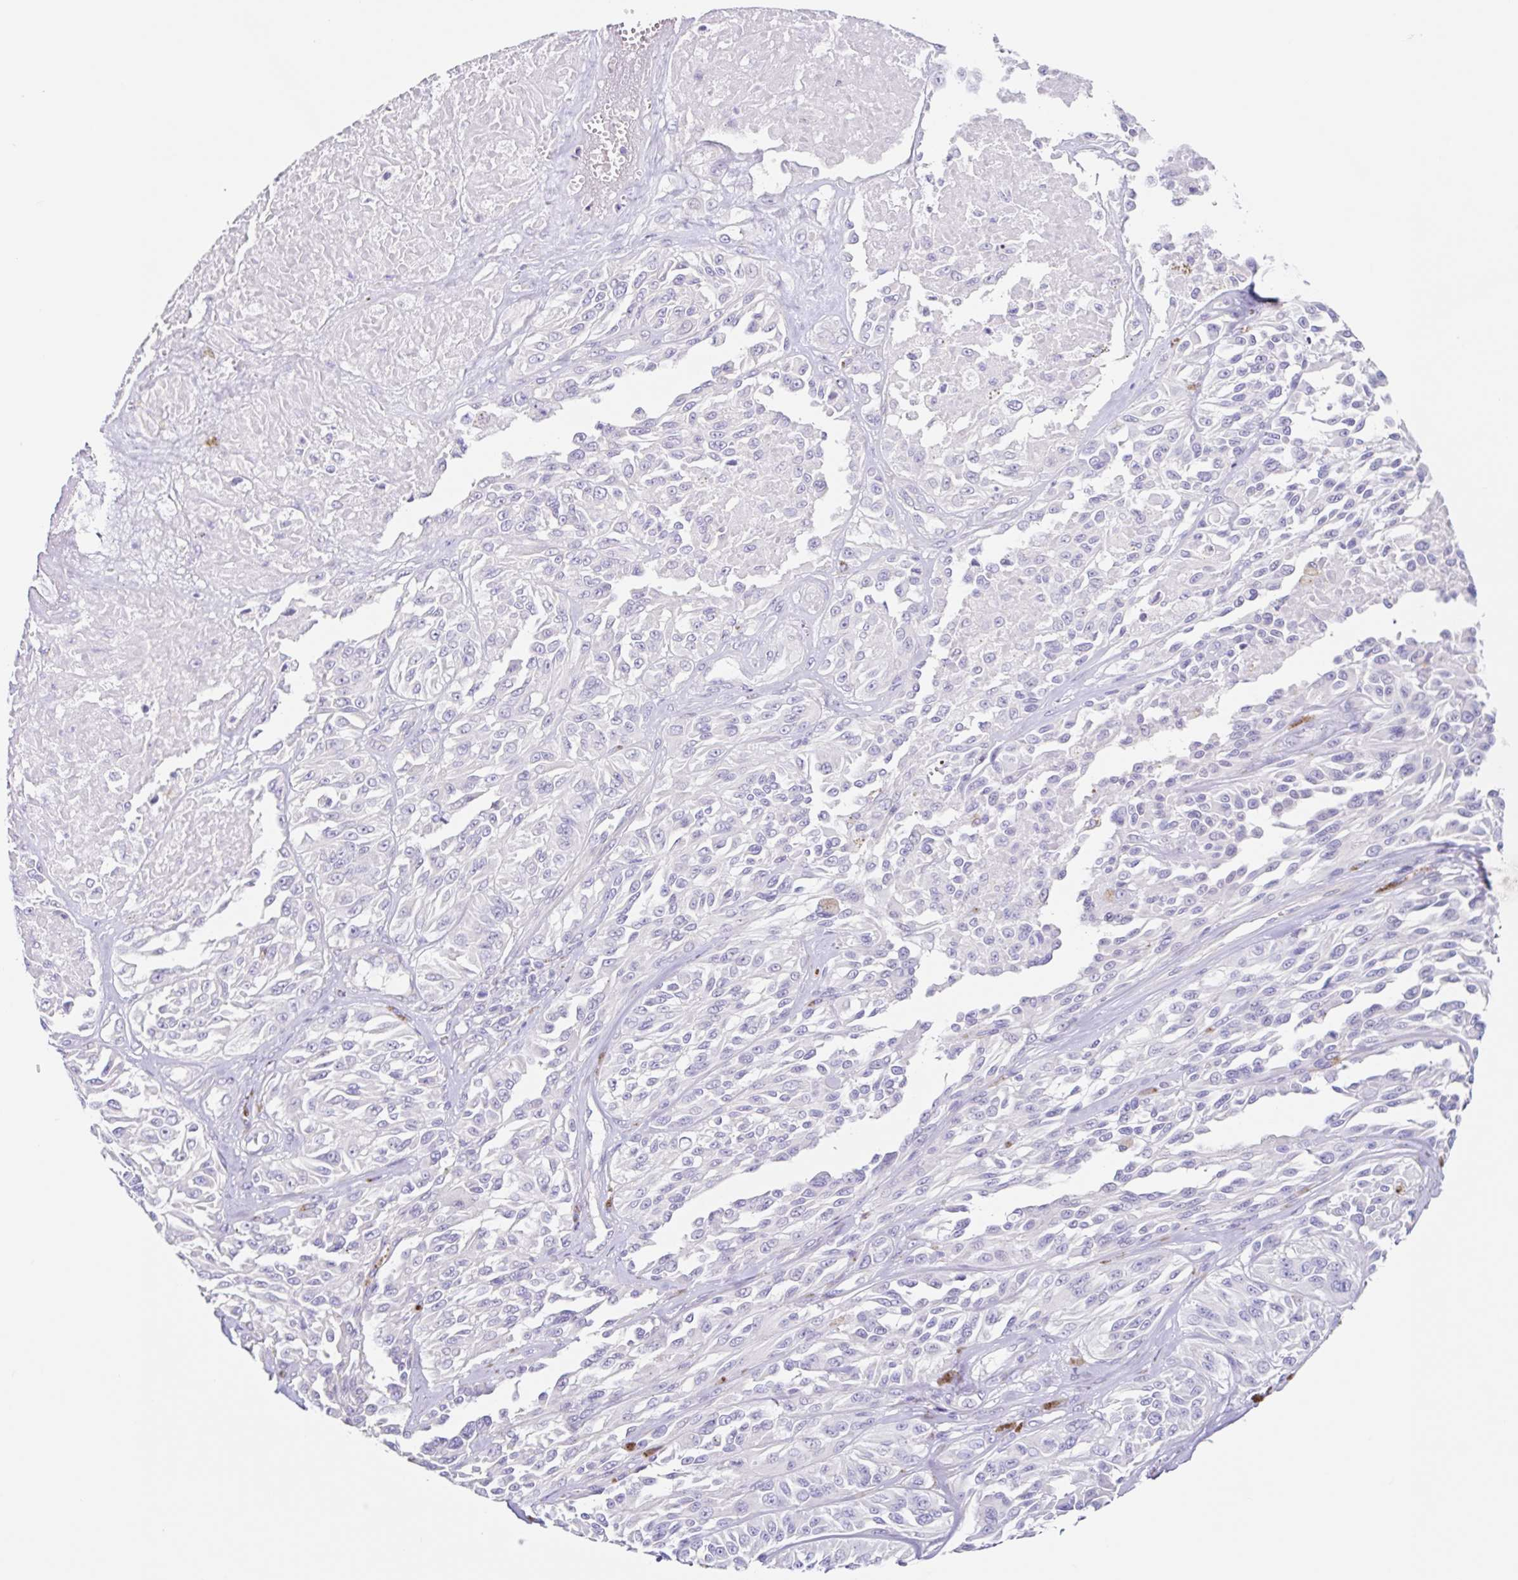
{"staining": {"intensity": "negative", "quantity": "none", "location": "none"}, "tissue": "melanoma", "cell_type": "Tumor cells", "image_type": "cancer", "snomed": [{"axis": "morphology", "description": "Malignant melanoma, NOS"}, {"axis": "topography", "description": "Skin"}], "caption": "Melanoma stained for a protein using IHC demonstrates no positivity tumor cells.", "gene": "DCAF17", "patient": {"sex": "male", "age": 94}}